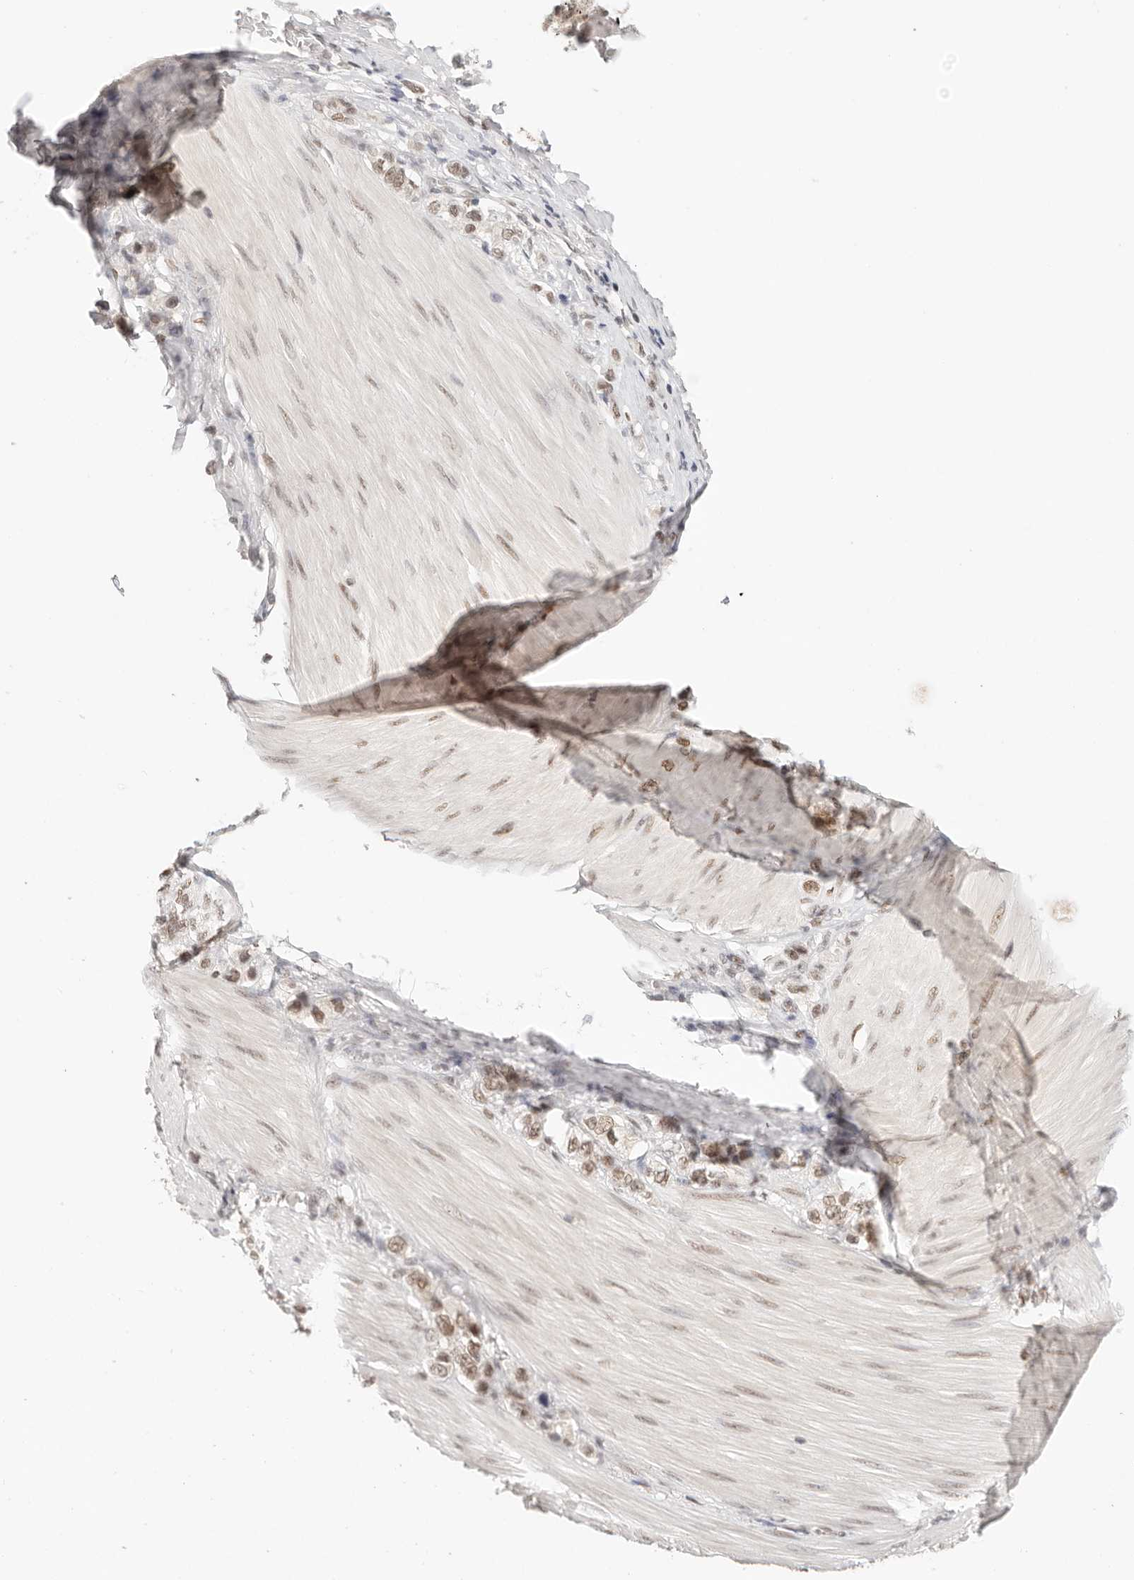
{"staining": {"intensity": "weak", "quantity": ">75%", "location": "nuclear"}, "tissue": "stomach cancer", "cell_type": "Tumor cells", "image_type": "cancer", "snomed": [{"axis": "morphology", "description": "Adenocarcinoma, NOS"}, {"axis": "topography", "description": "Stomach"}], "caption": "DAB (3,3'-diaminobenzidine) immunohistochemical staining of human adenocarcinoma (stomach) exhibits weak nuclear protein positivity in approximately >75% of tumor cells.", "gene": "RFC3", "patient": {"sex": "female", "age": 65}}